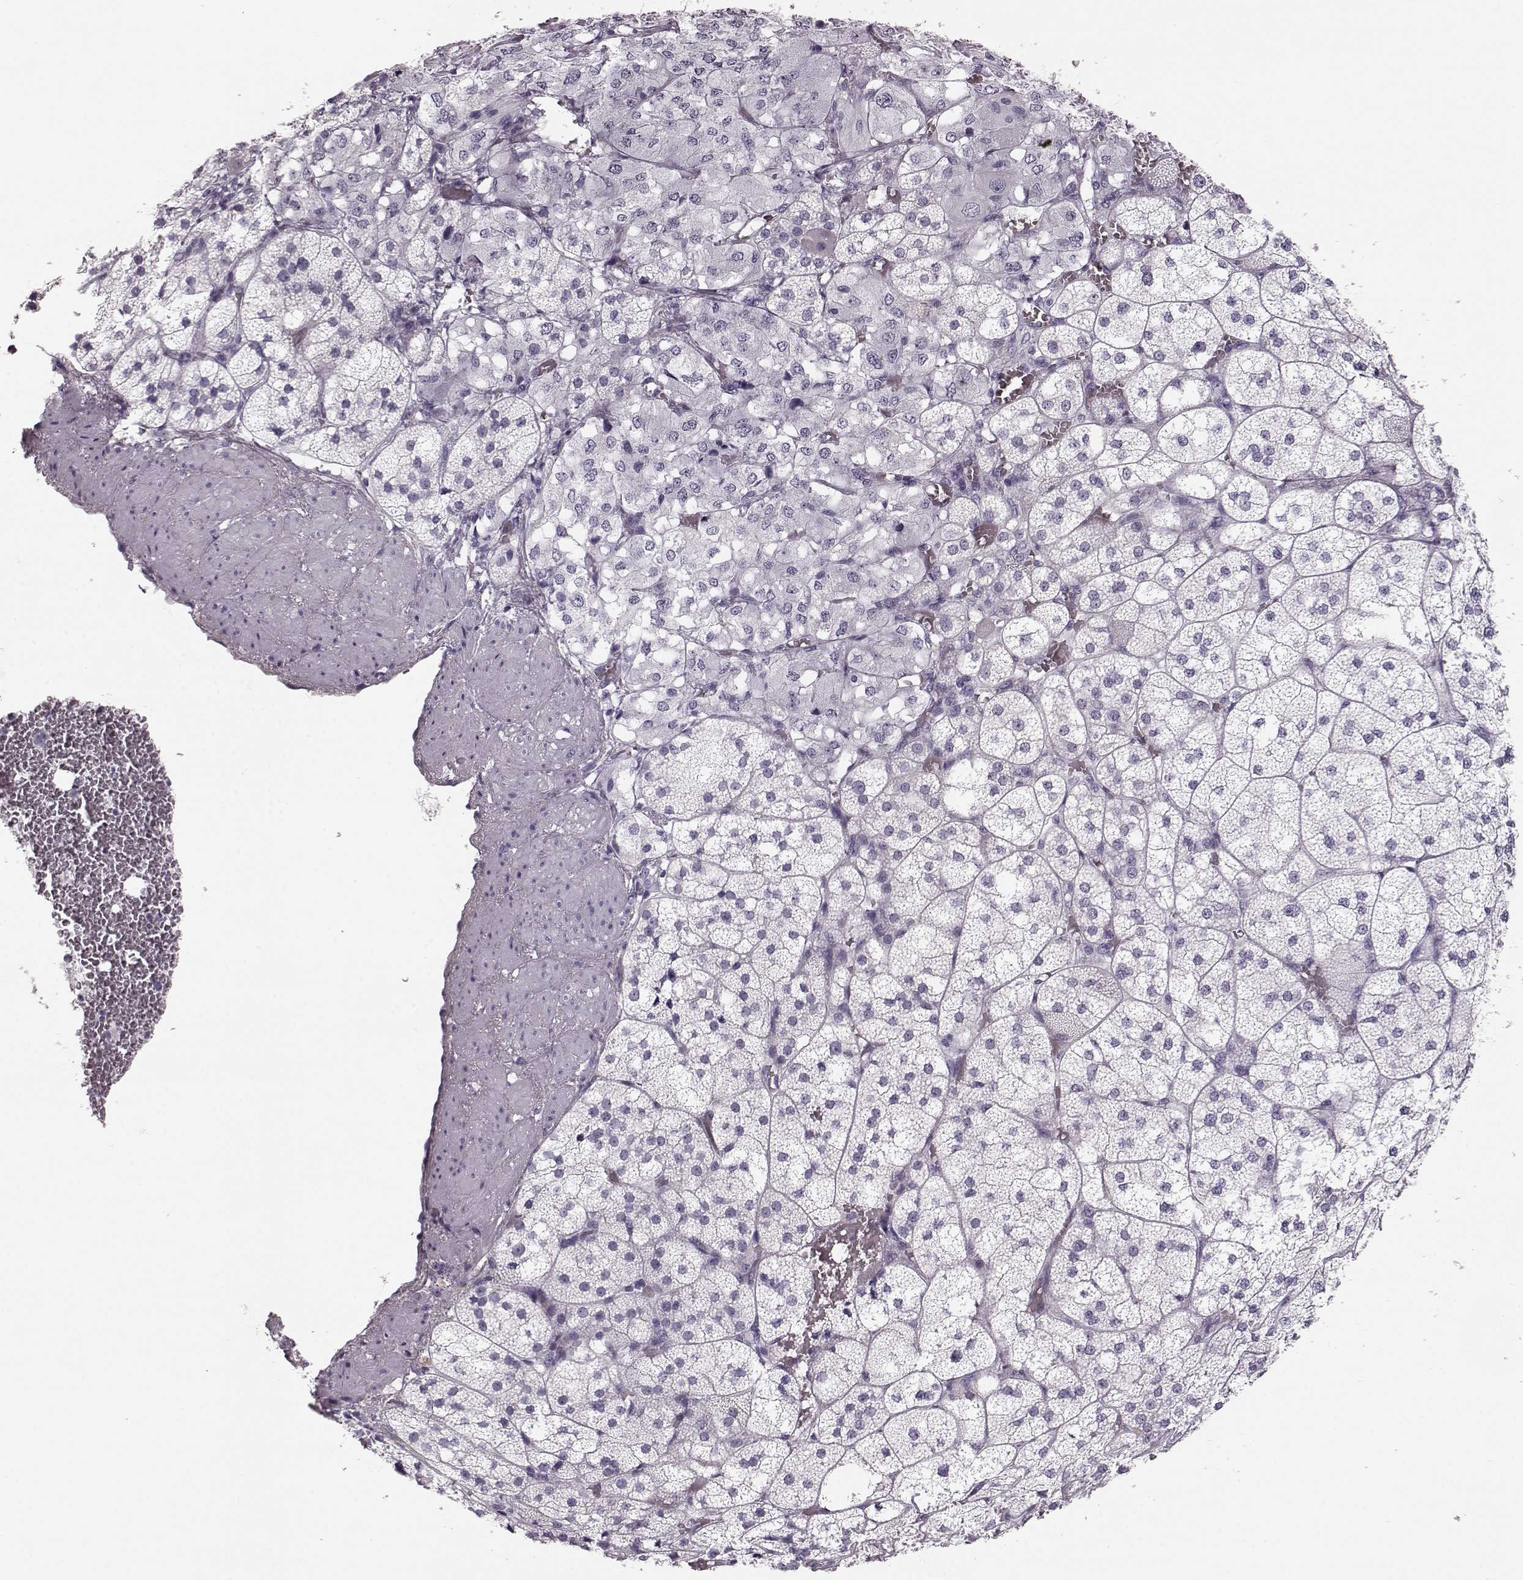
{"staining": {"intensity": "negative", "quantity": "none", "location": "none"}, "tissue": "adrenal gland", "cell_type": "Glandular cells", "image_type": "normal", "snomed": [{"axis": "morphology", "description": "Normal tissue, NOS"}, {"axis": "topography", "description": "Adrenal gland"}], "caption": "Immunohistochemical staining of benign adrenal gland reveals no significant expression in glandular cells.", "gene": "BFSP2", "patient": {"sex": "female", "age": 60}}